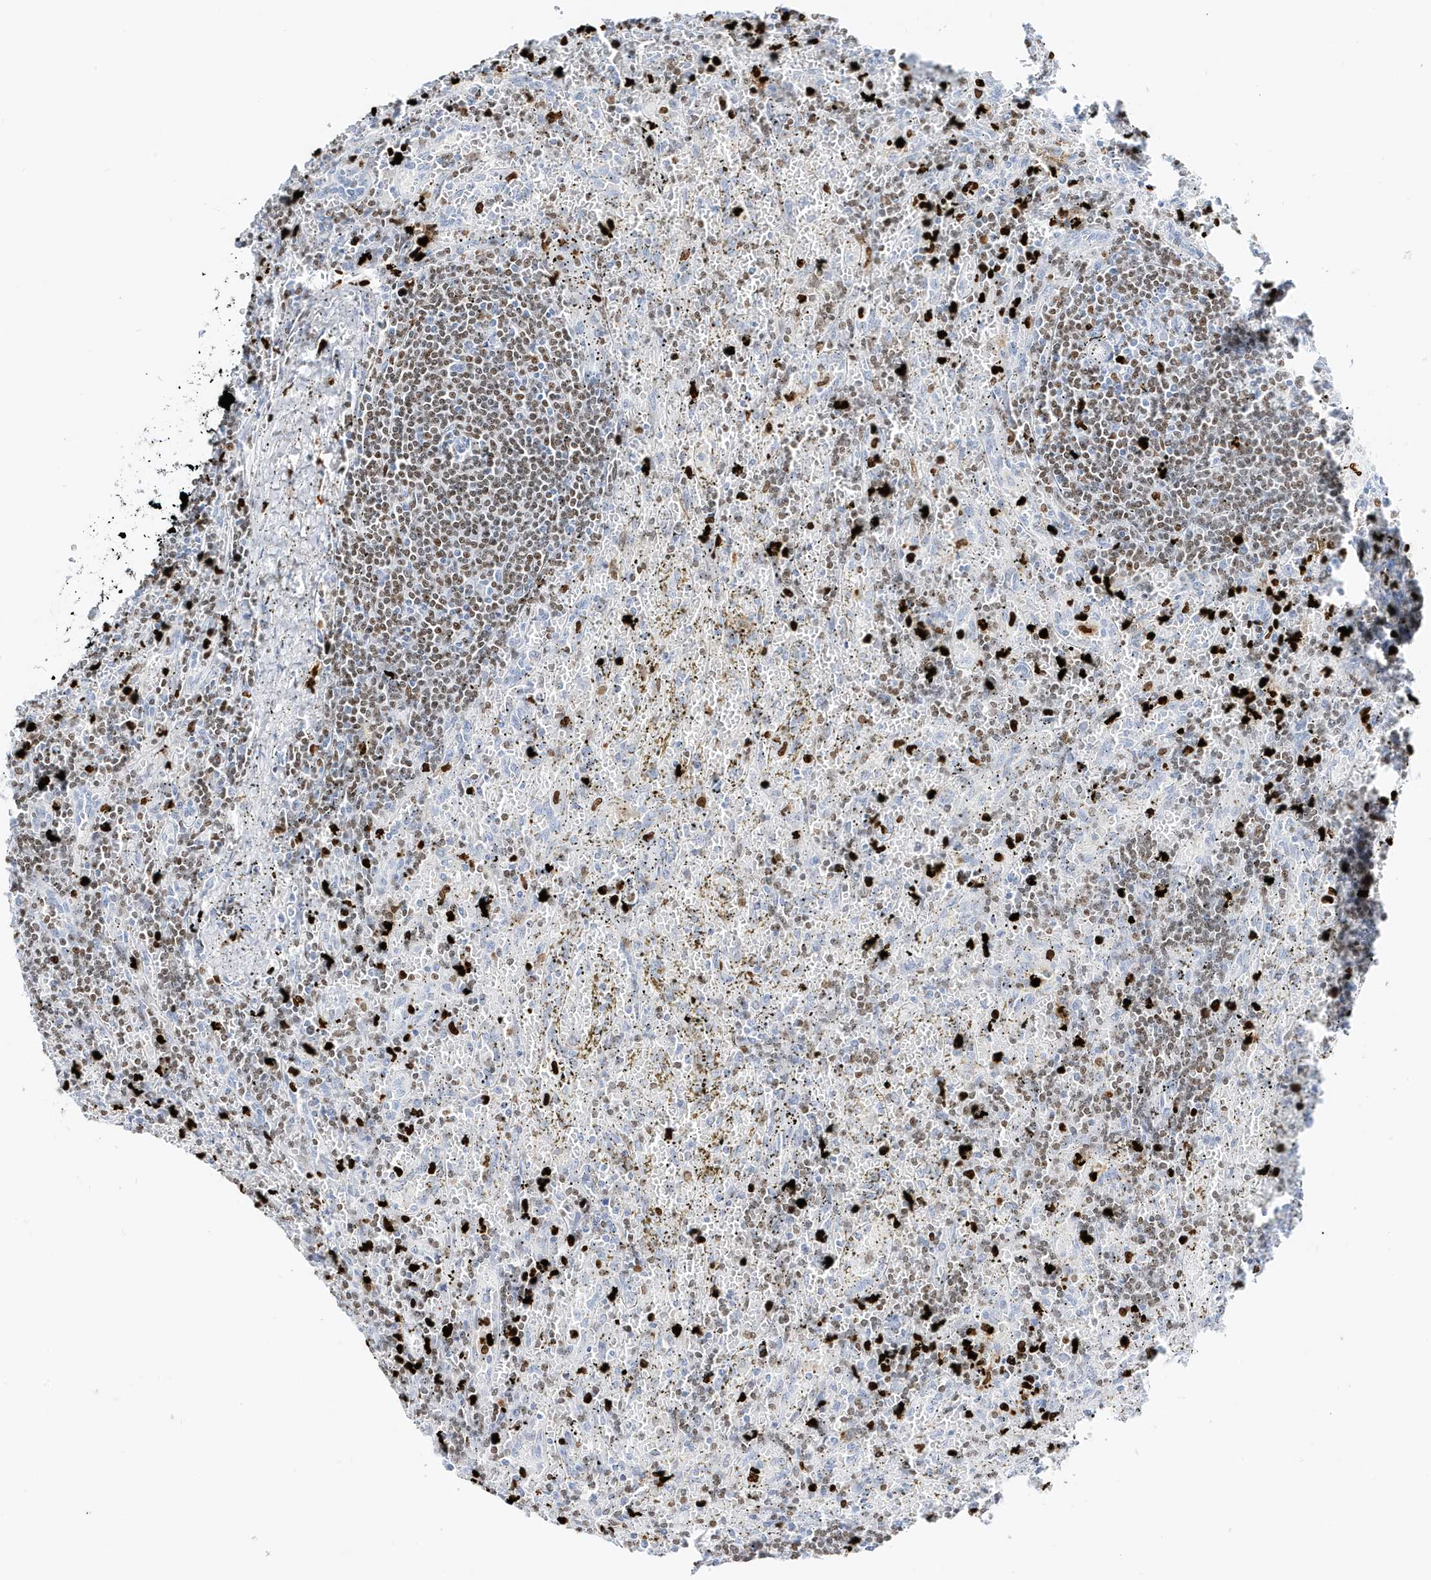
{"staining": {"intensity": "moderate", "quantity": "25%-75%", "location": "nuclear"}, "tissue": "lymphoma", "cell_type": "Tumor cells", "image_type": "cancer", "snomed": [{"axis": "morphology", "description": "Malignant lymphoma, non-Hodgkin's type, Low grade"}, {"axis": "topography", "description": "Spleen"}], "caption": "This is a photomicrograph of immunohistochemistry (IHC) staining of low-grade malignant lymphoma, non-Hodgkin's type, which shows moderate staining in the nuclear of tumor cells.", "gene": "MNDA", "patient": {"sex": "male", "age": 76}}